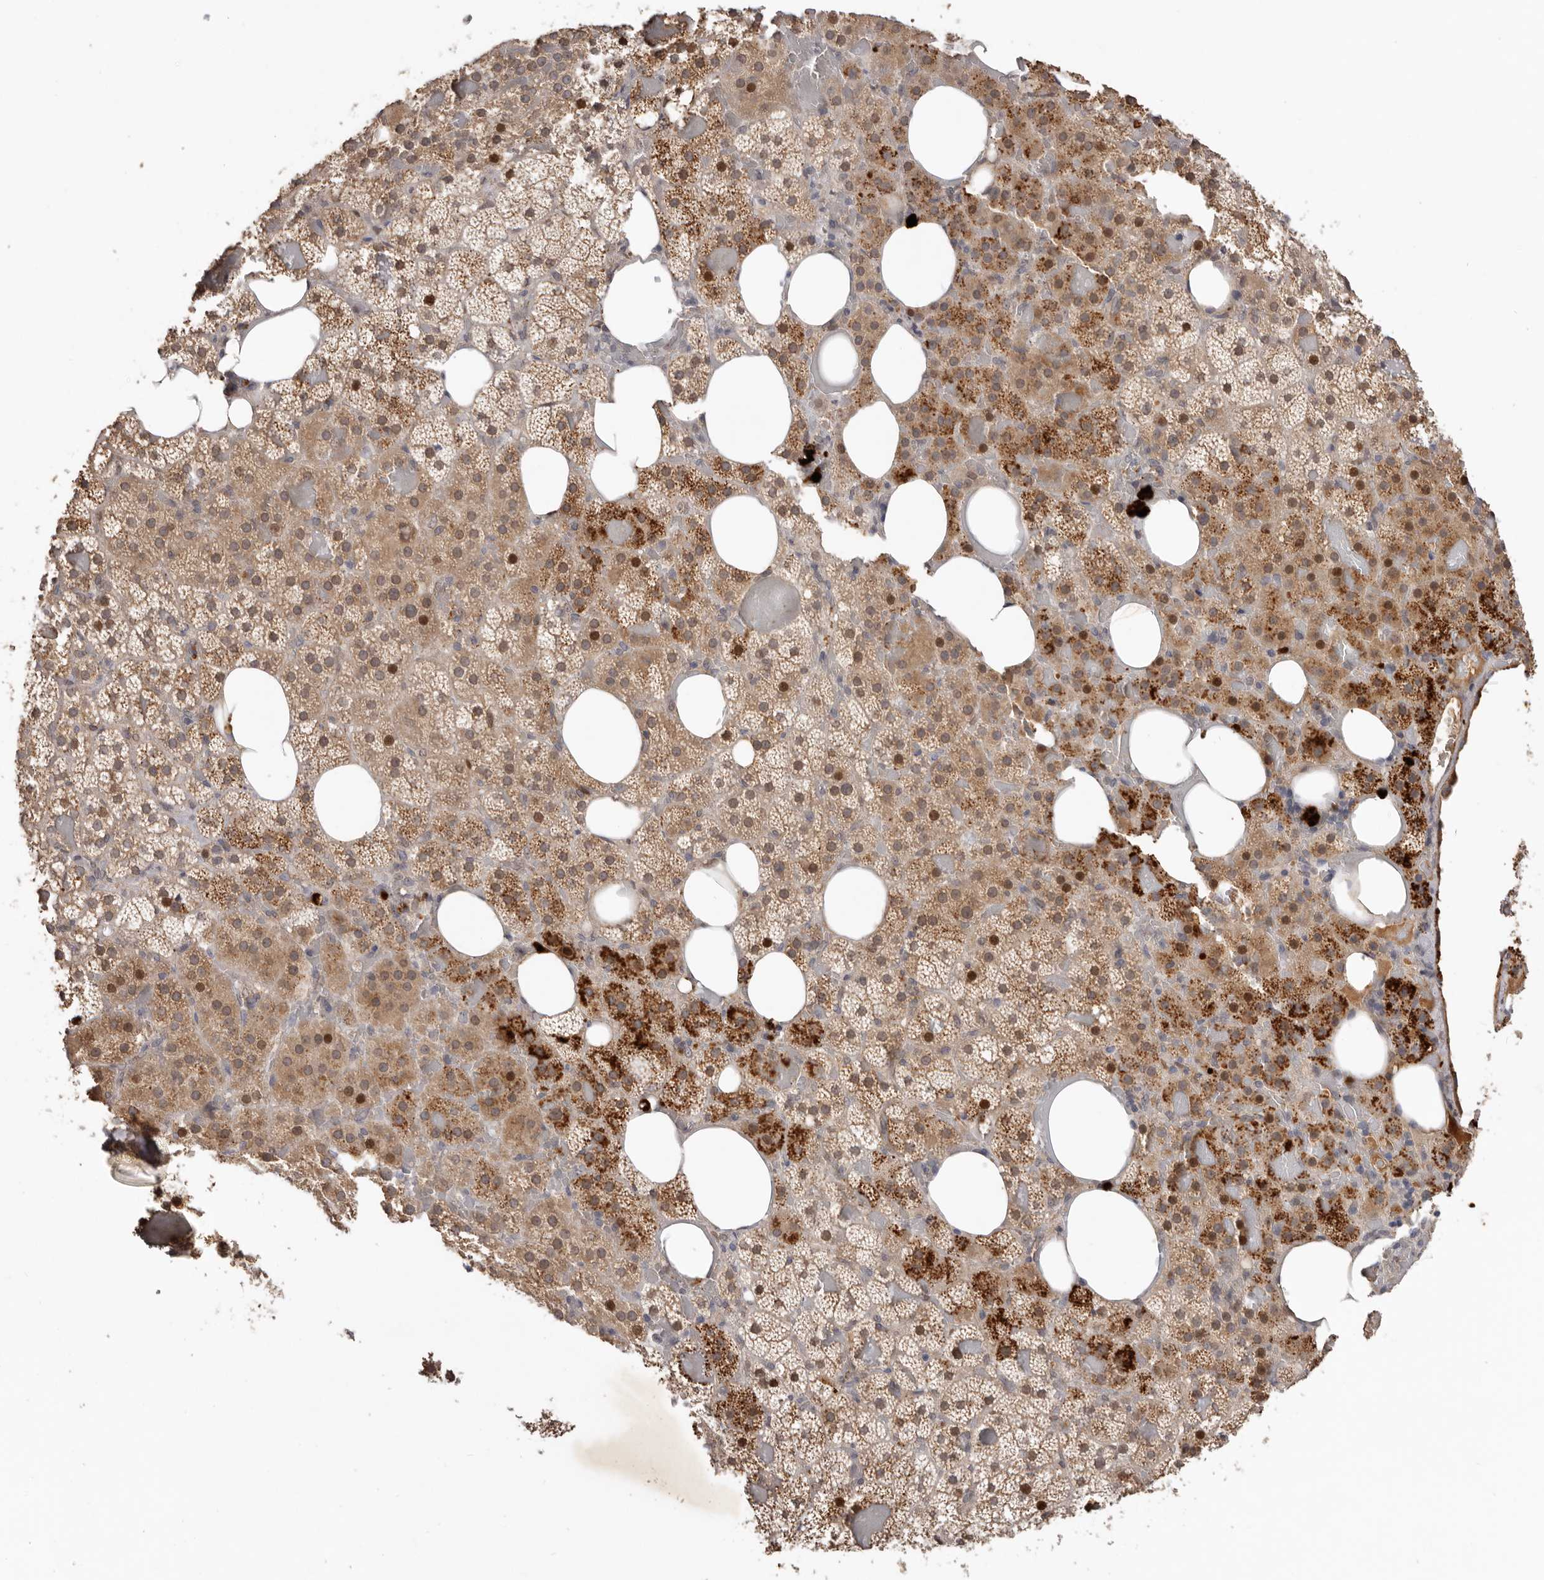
{"staining": {"intensity": "strong", "quantity": "25%-75%", "location": "cytoplasmic/membranous"}, "tissue": "adrenal gland", "cell_type": "Glandular cells", "image_type": "normal", "snomed": [{"axis": "morphology", "description": "Normal tissue, NOS"}, {"axis": "topography", "description": "Adrenal gland"}], "caption": "A high amount of strong cytoplasmic/membranous positivity is present in about 25%-75% of glandular cells in normal adrenal gland.", "gene": "NMUR1", "patient": {"sex": "female", "age": 59}}